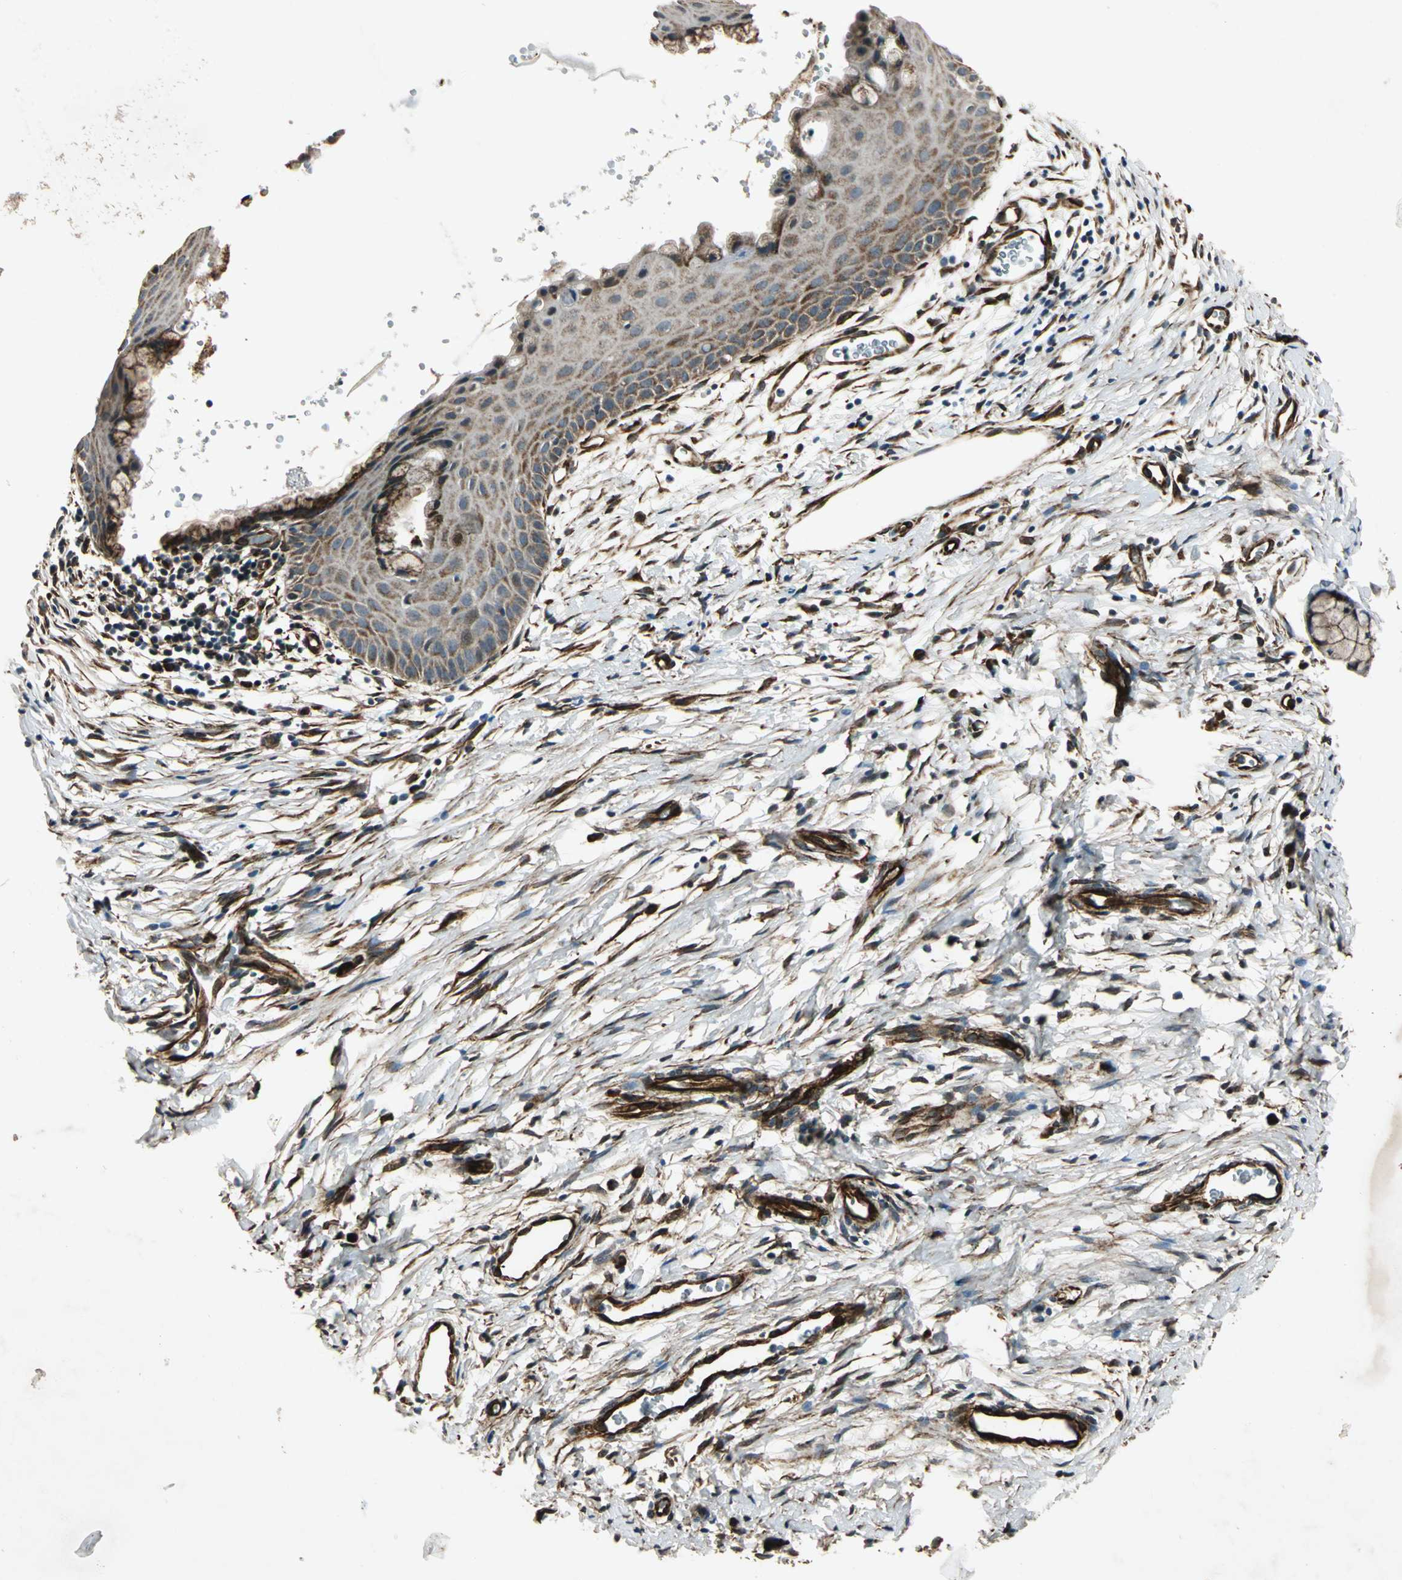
{"staining": {"intensity": "strong", "quantity": ">75%", "location": "cytoplasmic/membranous,nuclear"}, "tissue": "cervix", "cell_type": "Glandular cells", "image_type": "normal", "snomed": [{"axis": "morphology", "description": "Normal tissue, NOS"}, {"axis": "topography", "description": "Cervix"}], "caption": "Brown immunohistochemical staining in normal human cervix demonstrates strong cytoplasmic/membranous,nuclear positivity in about >75% of glandular cells.", "gene": "EXD2", "patient": {"sex": "female", "age": 39}}